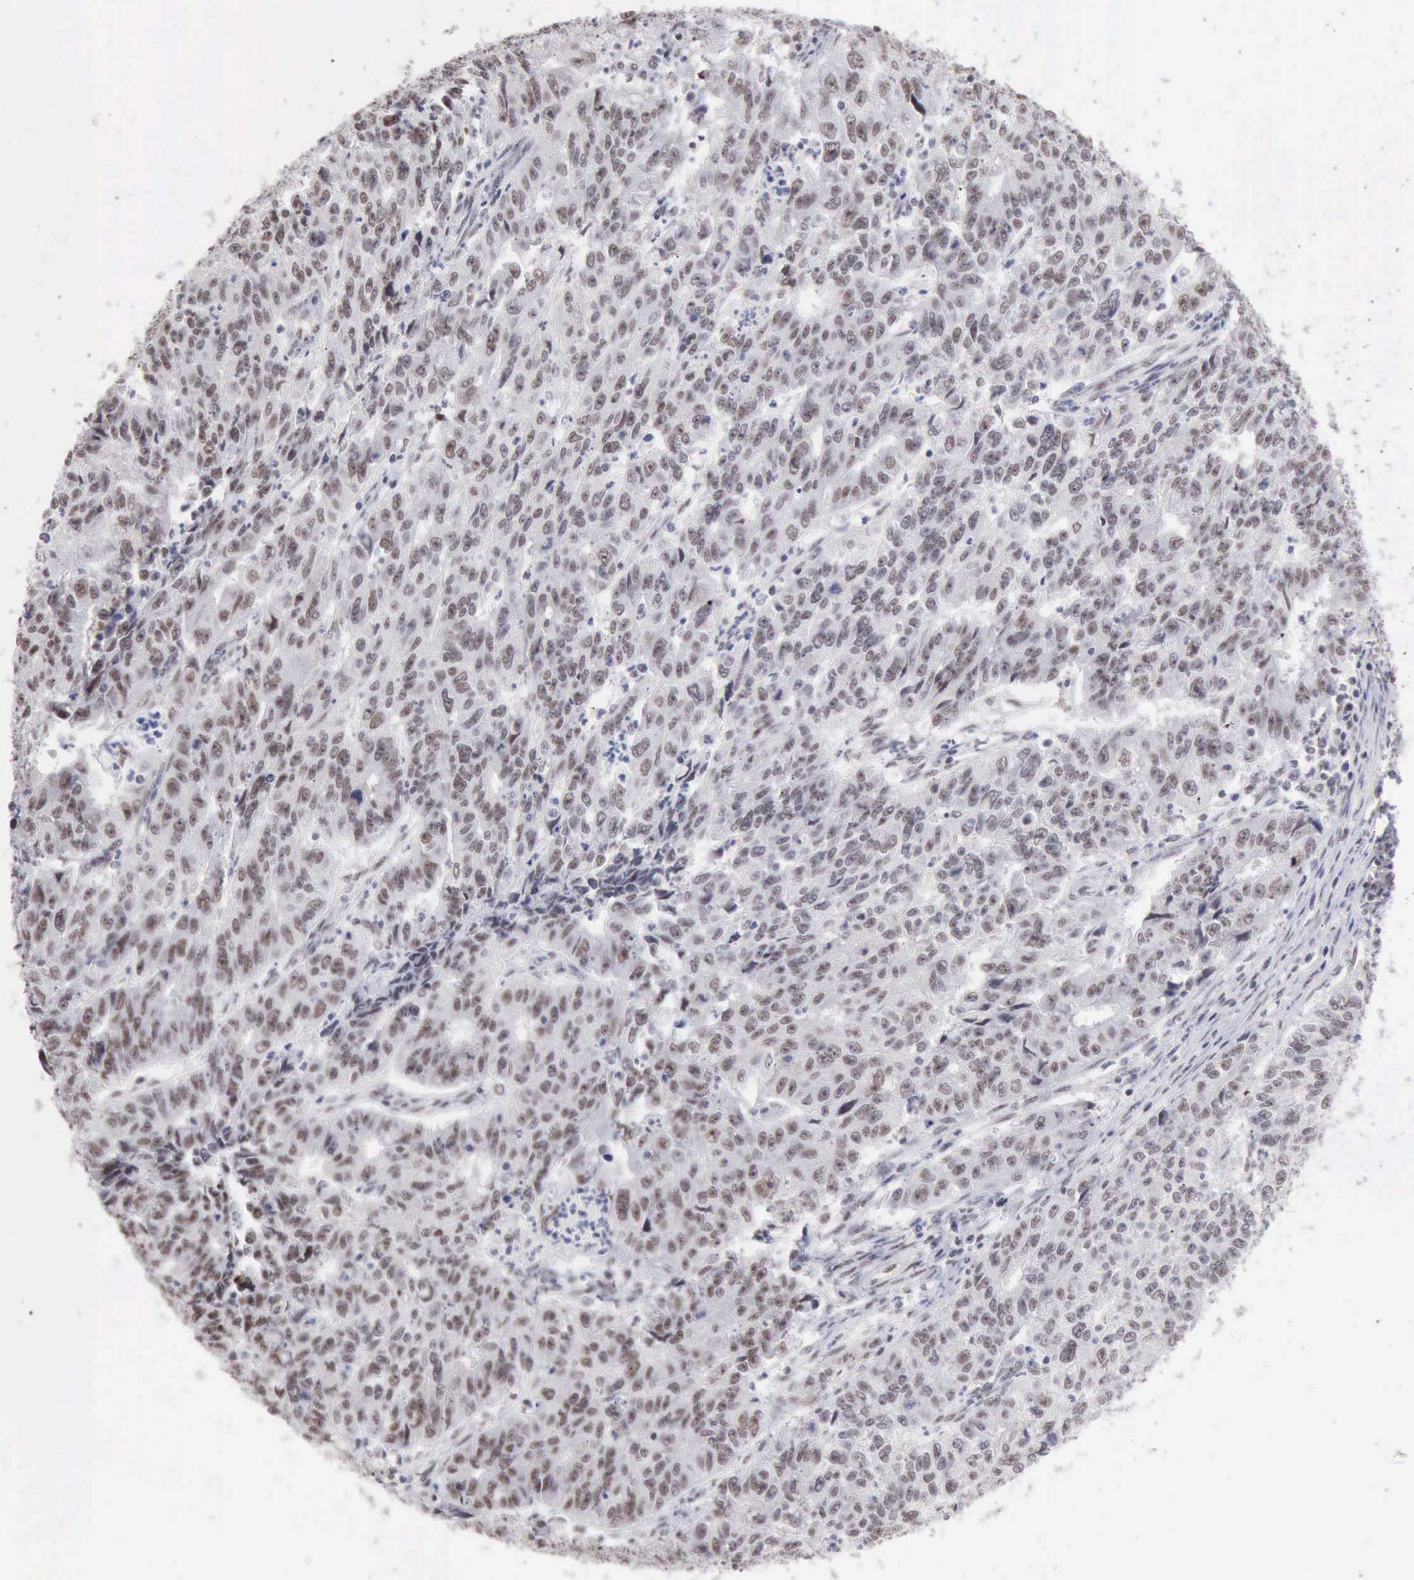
{"staining": {"intensity": "weak", "quantity": "25%-75%", "location": "nuclear"}, "tissue": "endometrial cancer", "cell_type": "Tumor cells", "image_type": "cancer", "snomed": [{"axis": "morphology", "description": "Adenocarcinoma, NOS"}, {"axis": "topography", "description": "Endometrium"}], "caption": "The photomicrograph displays immunohistochemical staining of endometrial adenocarcinoma. There is weak nuclear positivity is appreciated in about 25%-75% of tumor cells.", "gene": "TAF1", "patient": {"sex": "female", "age": 42}}